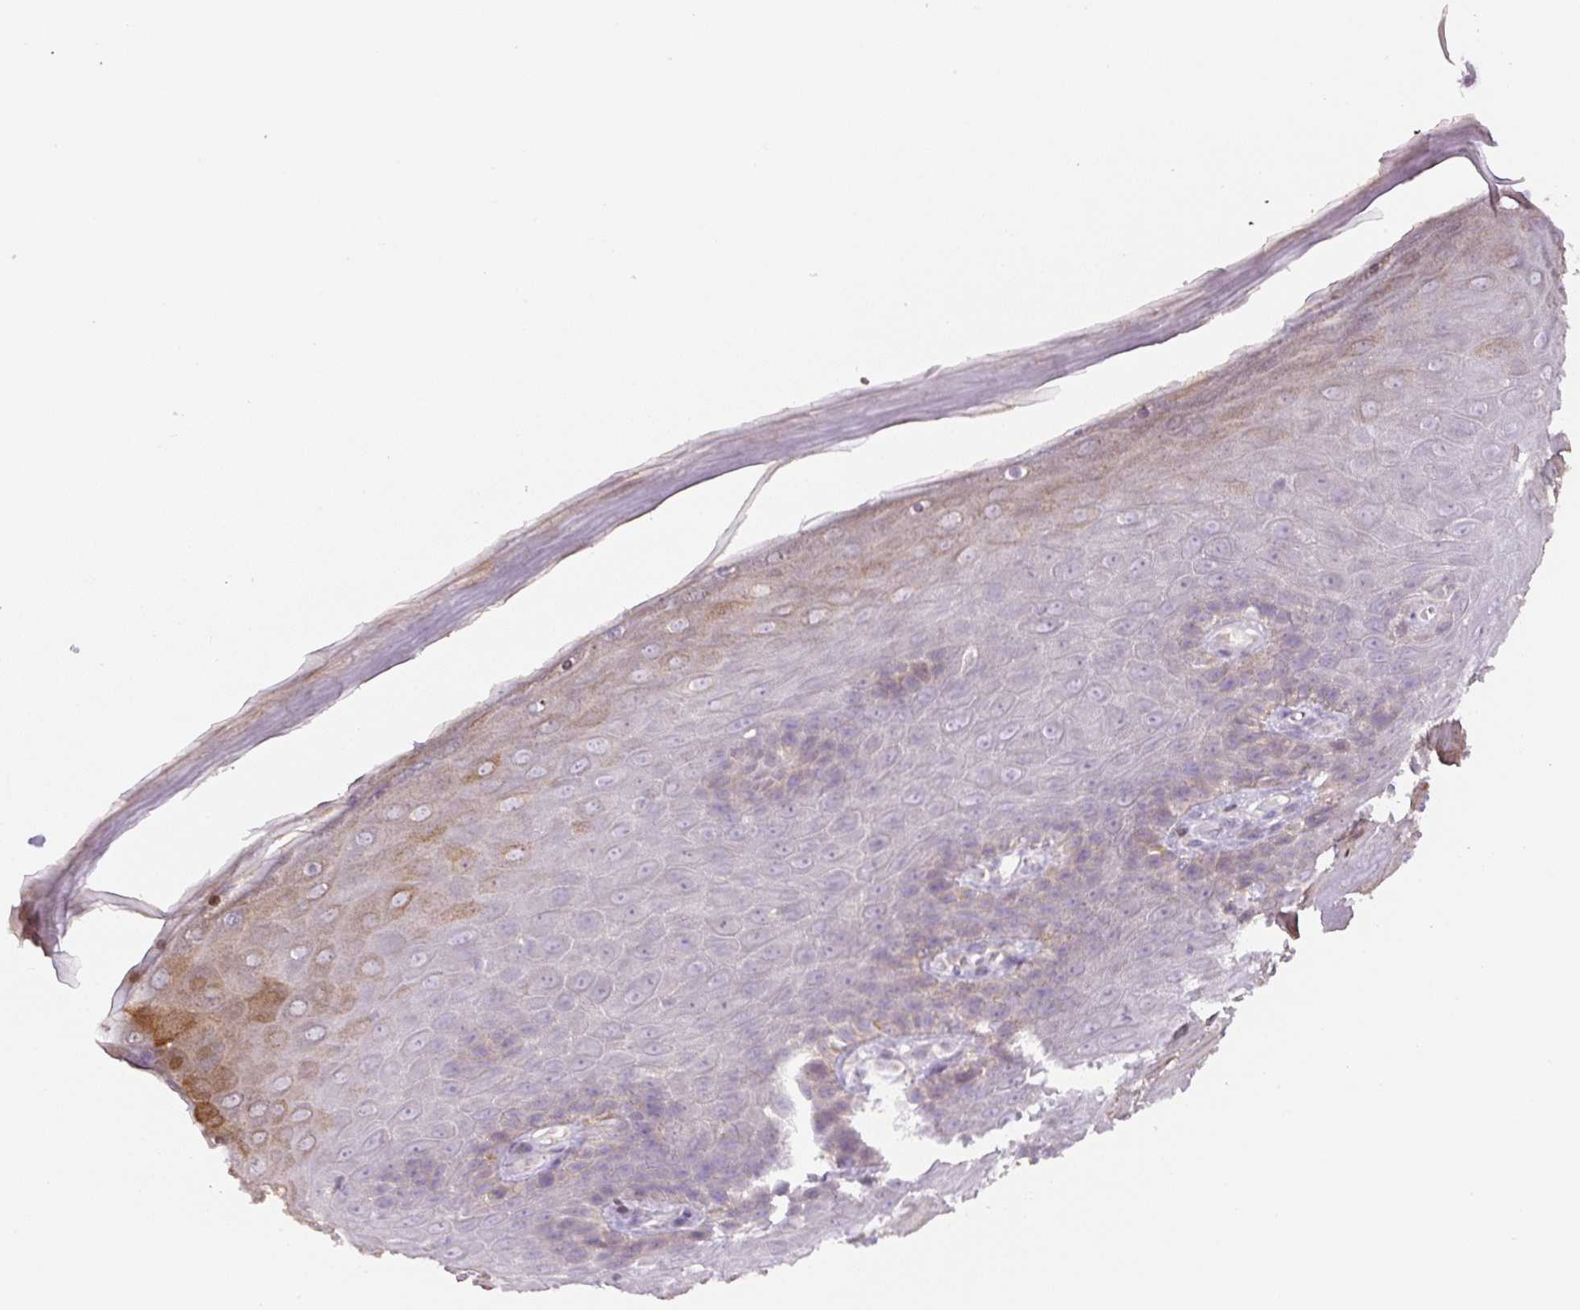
{"staining": {"intensity": "moderate", "quantity": "<25%", "location": "cytoplasmic/membranous"}, "tissue": "skin", "cell_type": "Epidermal cells", "image_type": "normal", "snomed": [{"axis": "morphology", "description": "Normal tissue, NOS"}, {"axis": "topography", "description": "Anal"}, {"axis": "topography", "description": "Peripheral nerve tissue"}], "caption": "An immunohistochemistry (IHC) micrograph of unremarkable tissue is shown. Protein staining in brown shows moderate cytoplasmic/membranous positivity in skin within epidermal cells.", "gene": "YIF1B", "patient": {"sex": "male", "age": 53}}